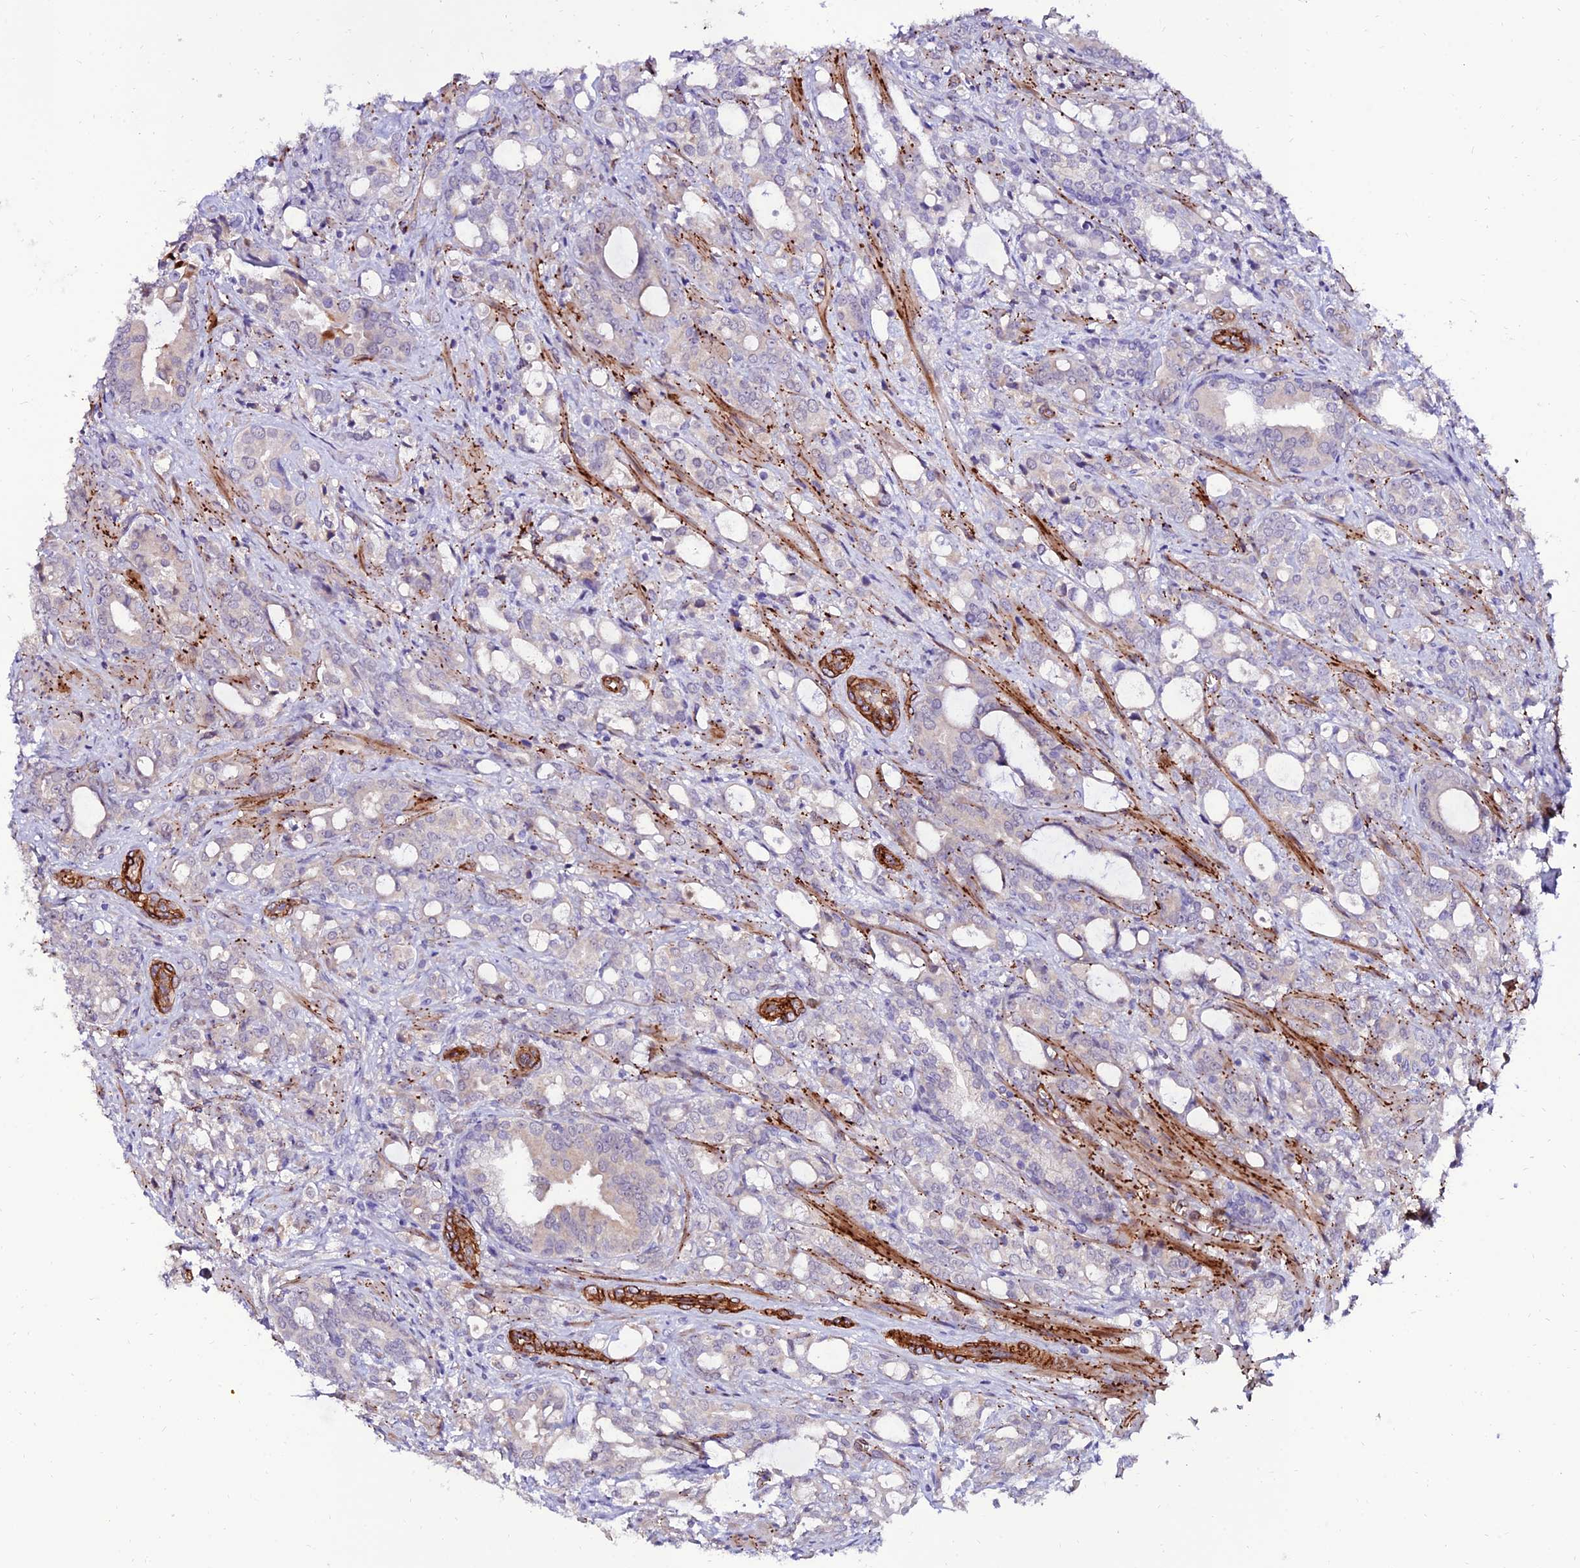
{"staining": {"intensity": "negative", "quantity": "none", "location": "none"}, "tissue": "prostate cancer", "cell_type": "Tumor cells", "image_type": "cancer", "snomed": [{"axis": "morphology", "description": "Adenocarcinoma, High grade"}, {"axis": "topography", "description": "Prostate"}], "caption": "This is an immunohistochemistry (IHC) image of prostate cancer (adenocarcinoma (high-grade)). There is no staining in tumor cells.", "gene": "ALDH3B2", "patient": {"sex": "male", "age": 72}}